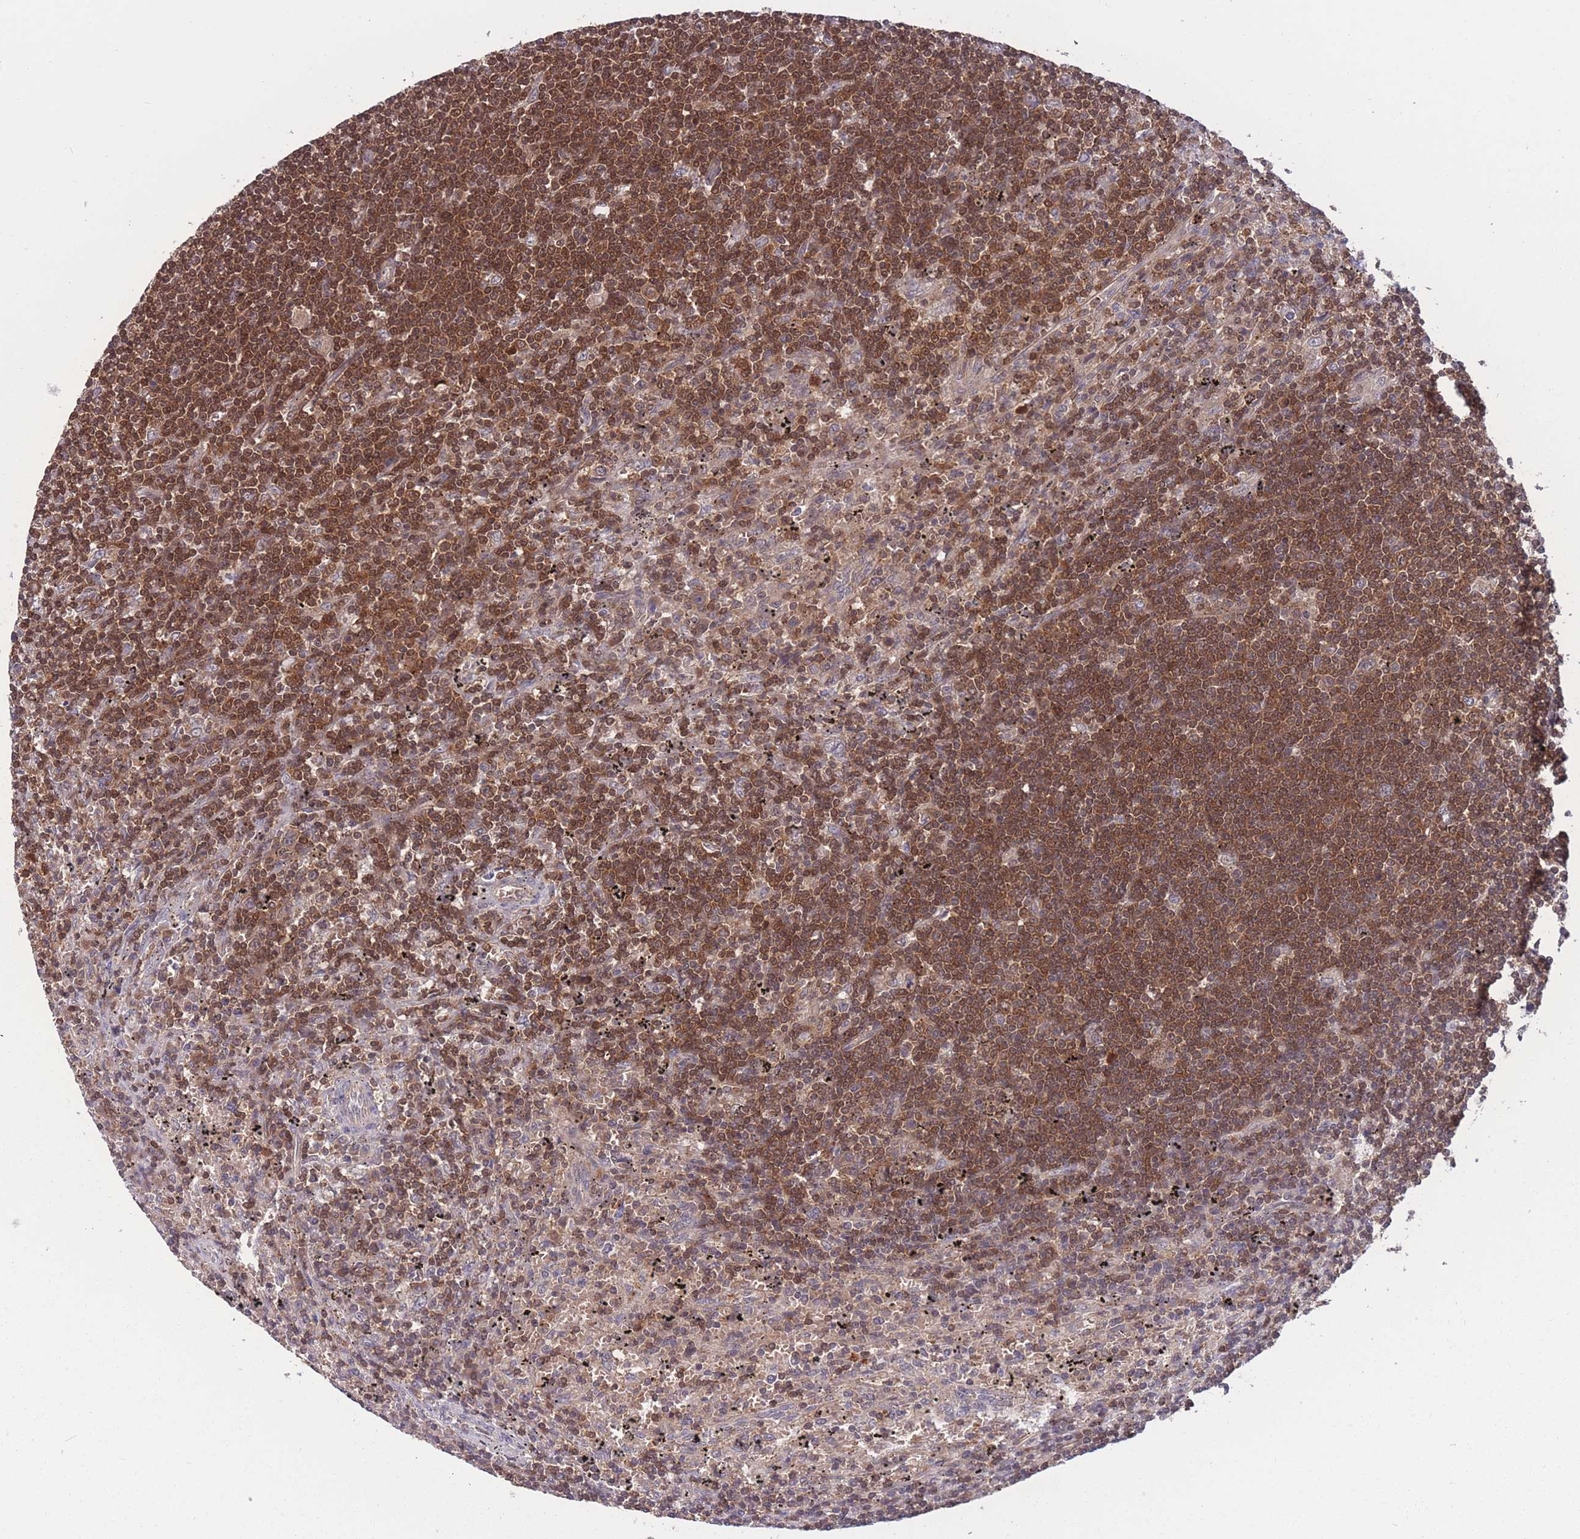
{"staining": {"intensity": "moderate", "quantity": ">75%", "location": "cytoplasmic/membranous"}, "tissue": "lymphoma", "cell_type": "Tumor cells", "image_type": "cancer", "snomed": [{"axis": "morphology", "description": "Malignant lymphoma, non-Hodgkin's type, Low grade"}, {"axis": "topography", "description": "Spleen"}], "caption": "IHC image of neoplastic tissue: human lymphoma stained using immunohistochemistry exhibits medium levels of moderate protein expression localized specifically in the cytoplasmic/membranous of tumor cells, appearing as a cytoplasmic/membranous brown color.", "gene": "UBE2N", "patient": {"sex": "male", "age": 76}}